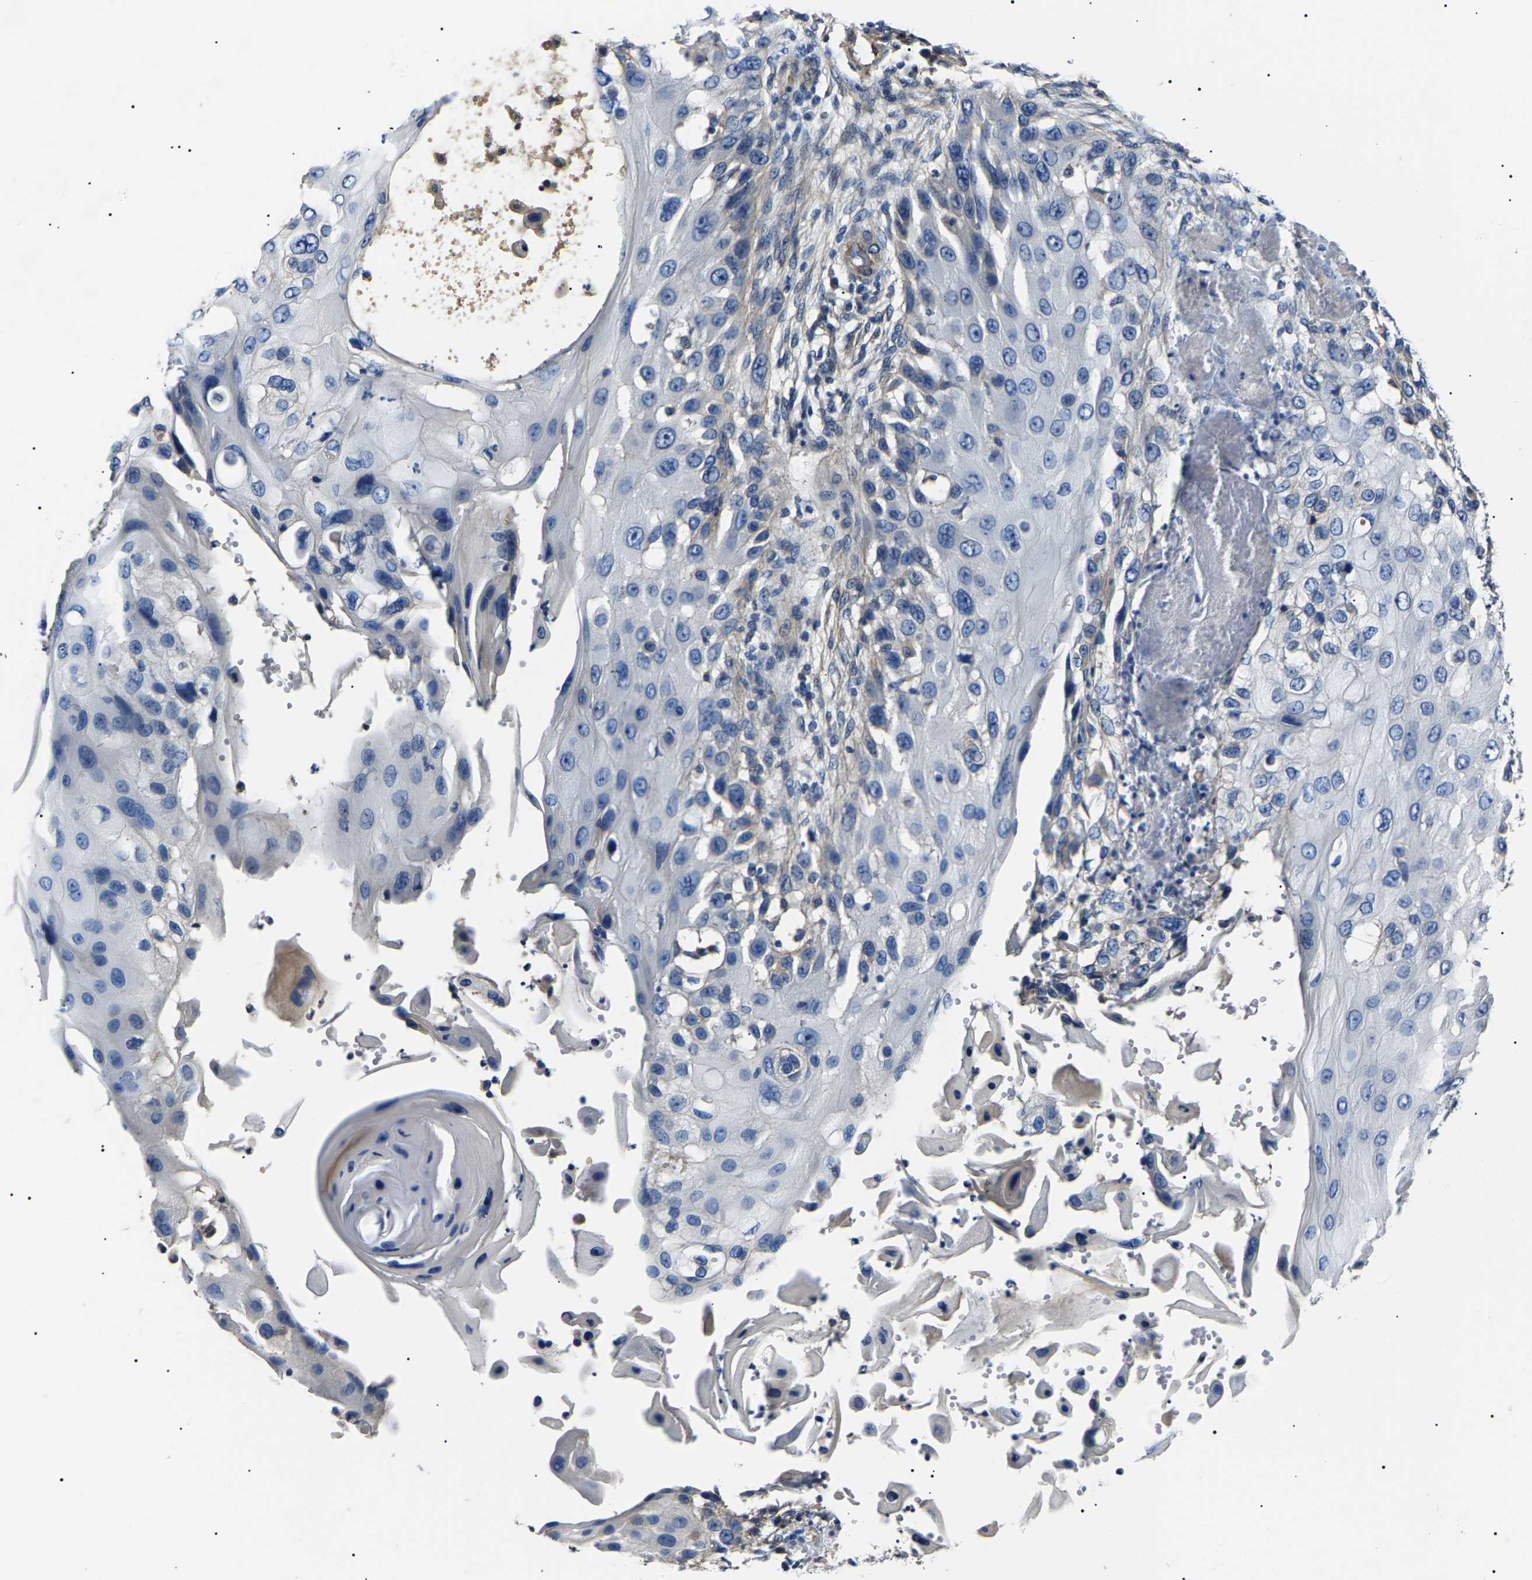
{"staining": {"intensity": "negative", "quantity": "none", "location": "none"}, "tissue": "skin cancer", "cell_type": "Tumor cells", "image_type": "cancer", "snomed": [{"axis": "morphology", "description": "Squamous cell carcinoma, NOS"}, {"axis": "topography", "description": "Skin"}], "caption": "Micrograph shows no protein staining in tumor cells of squamous cell carcinoma (skin) tissue. The staining was performed using DAB to visualize the protein expression in brown, while the nuclei were stained in blue with hematoxylin (Magnification: 20x).", "gene": "KLHL42", "patient": {"sex": "female", "age": 44}}